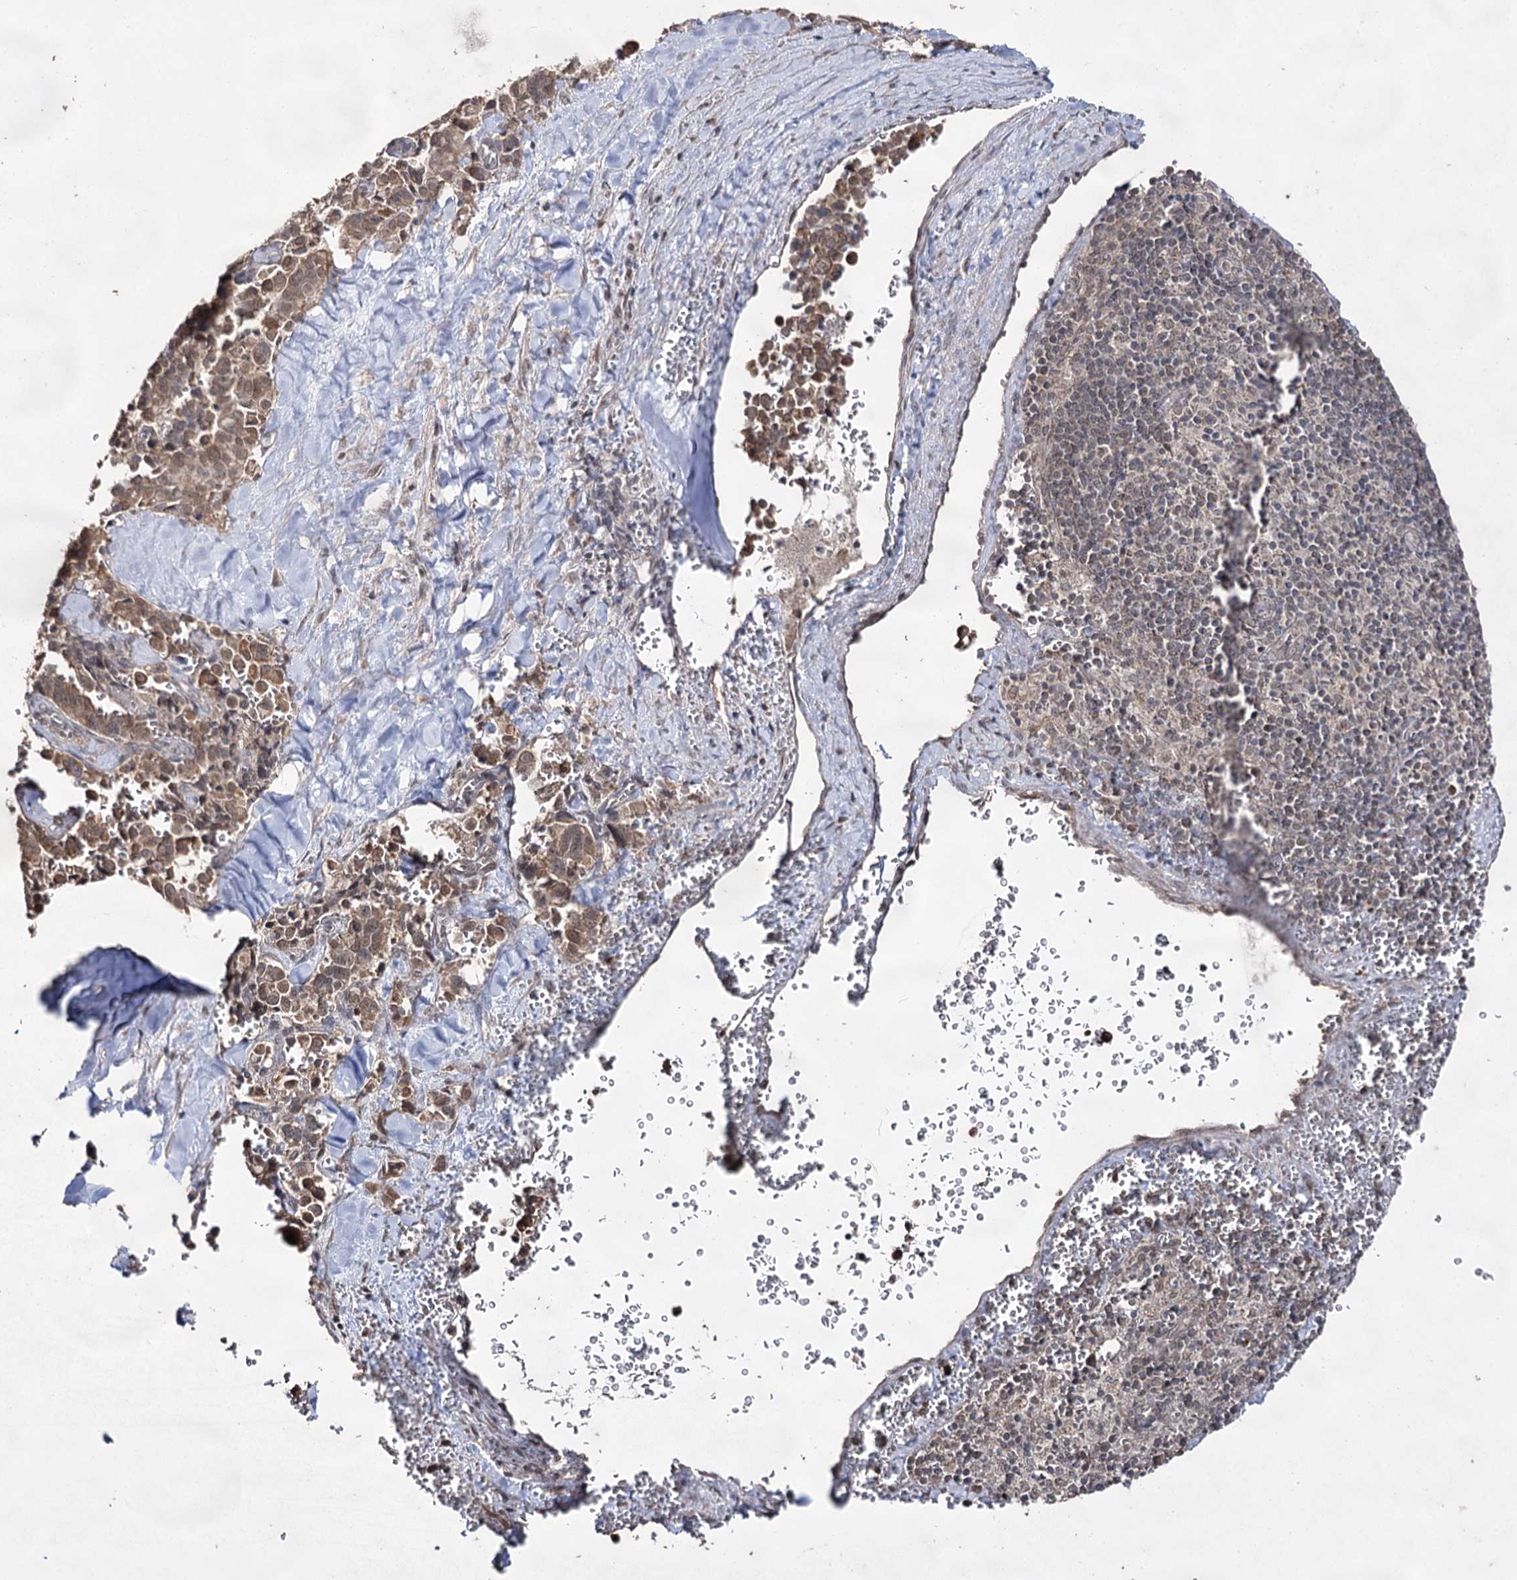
{"staining": {"intensity": "moderate", "quantity": ">75%", "location": "cytoplasmic/membranous,nuclear"}, "tissue": "pancreatic cancer", "cell_type": "Tumor cells", "image_type": "cancer", "snomed": [{"axis": "morphology", "description": "Adenocarcinoma, NOS"}, {"axis": "topography", "description": "Pancreas"}], "caption": "The micrograph exhibits immunohistochemical staining of adenocarcinoma (pancreatic). There is moderate cytoplasmic/membranous and nuclear staining is identified in about >75% of tumor cells.", "gene": "ACTR6", "patient": {"sex": "male", "age": 65}}